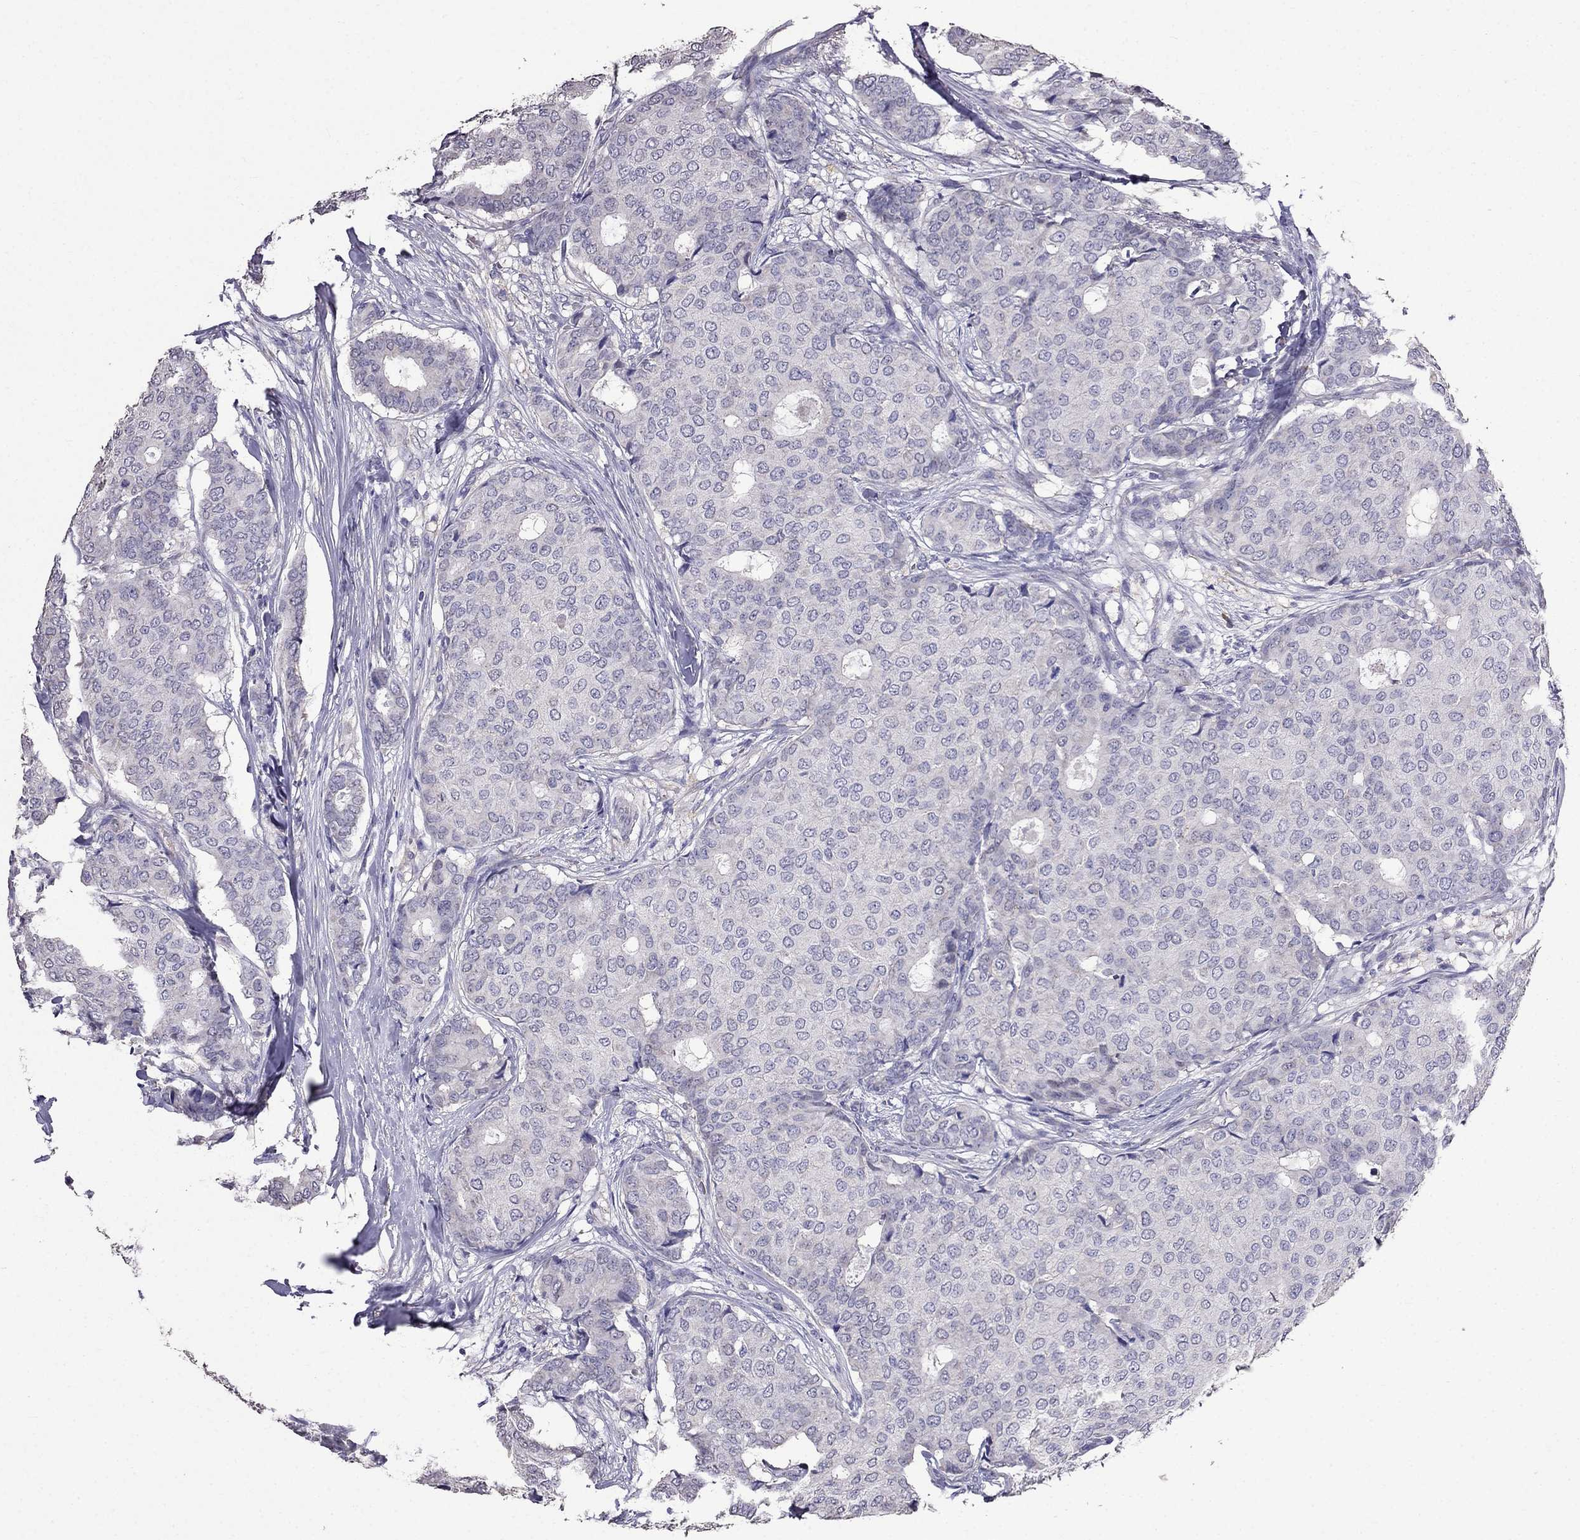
{"staining": {"intensity": "negative", "quantity": "none", "location": "none"}, "tissue": "breast cancer", "cell_type": "Tumor cells", "image_type": "cancer", "snomed": [{"axis": "morphology", "description": "Duct carcinoma"}, {"axis": "topography", "description": "Breast"}], "caption": "The immunohistochemistry histopathology image has no significant positivity in tumor cells of breast cancer tissue. (DAB immunohistochemistry (IHC) visualized using brightfield microscopy, high magnification).", "gene": "AK5", "patient": {"sex": "female", "age": 75}}